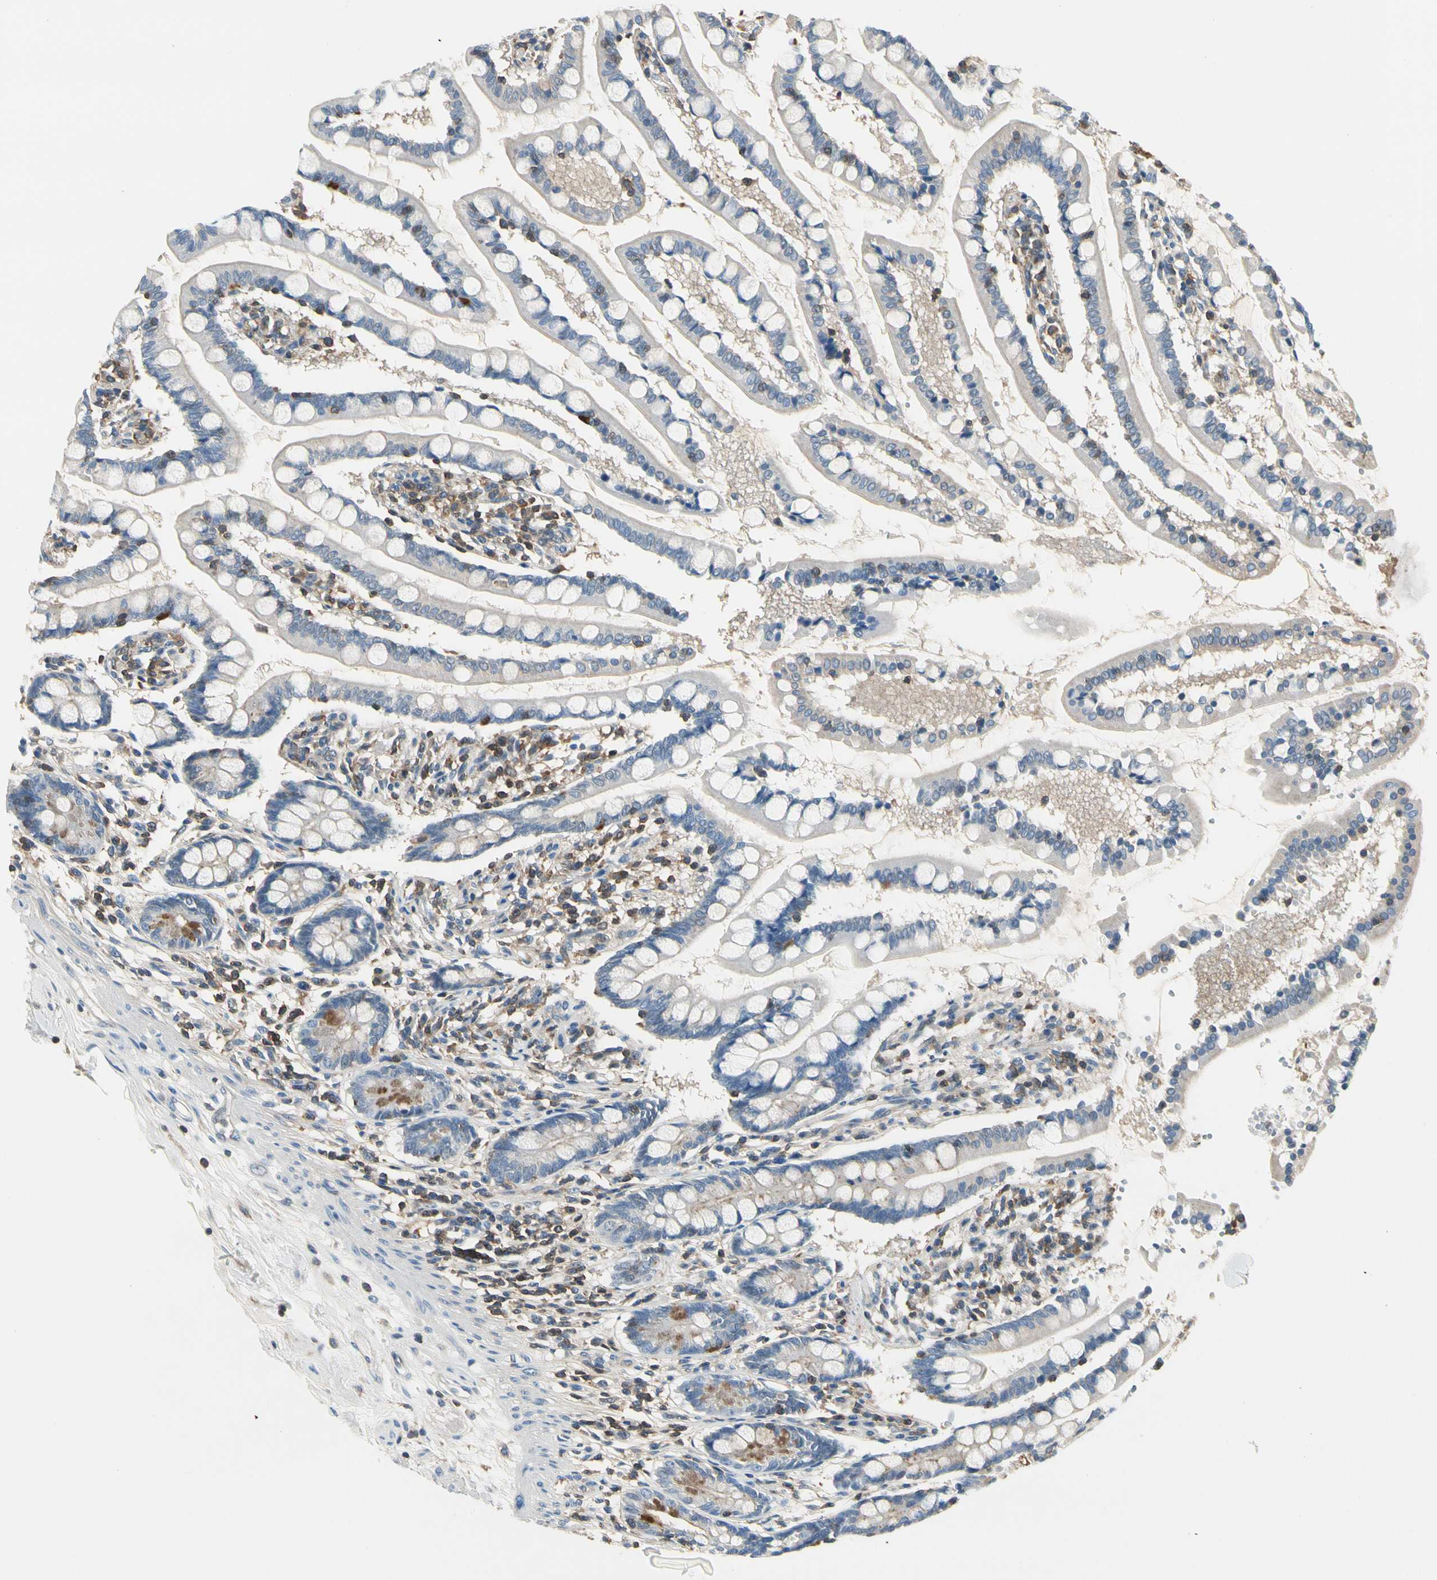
{"staining": {"intensity": "moderate", "quantity": "<25%", "location": "cytoplasmic/membranous"}, "tissue": "small intestine", "cell_type": "Glandular cells", "image_type": "normal", "snomed": [{"axis": "morphology", "description": "Normal tissue, NOS"}, {"axis": "topography", "description": "Small intestine"}], "caption": "Glandular cells display moderate cytoplasmic/membranous positivity in approximately <25% of cells in normal small intestine.", "gene": "CAPZA2", "patient": {"sex": "female", "age": 51}}